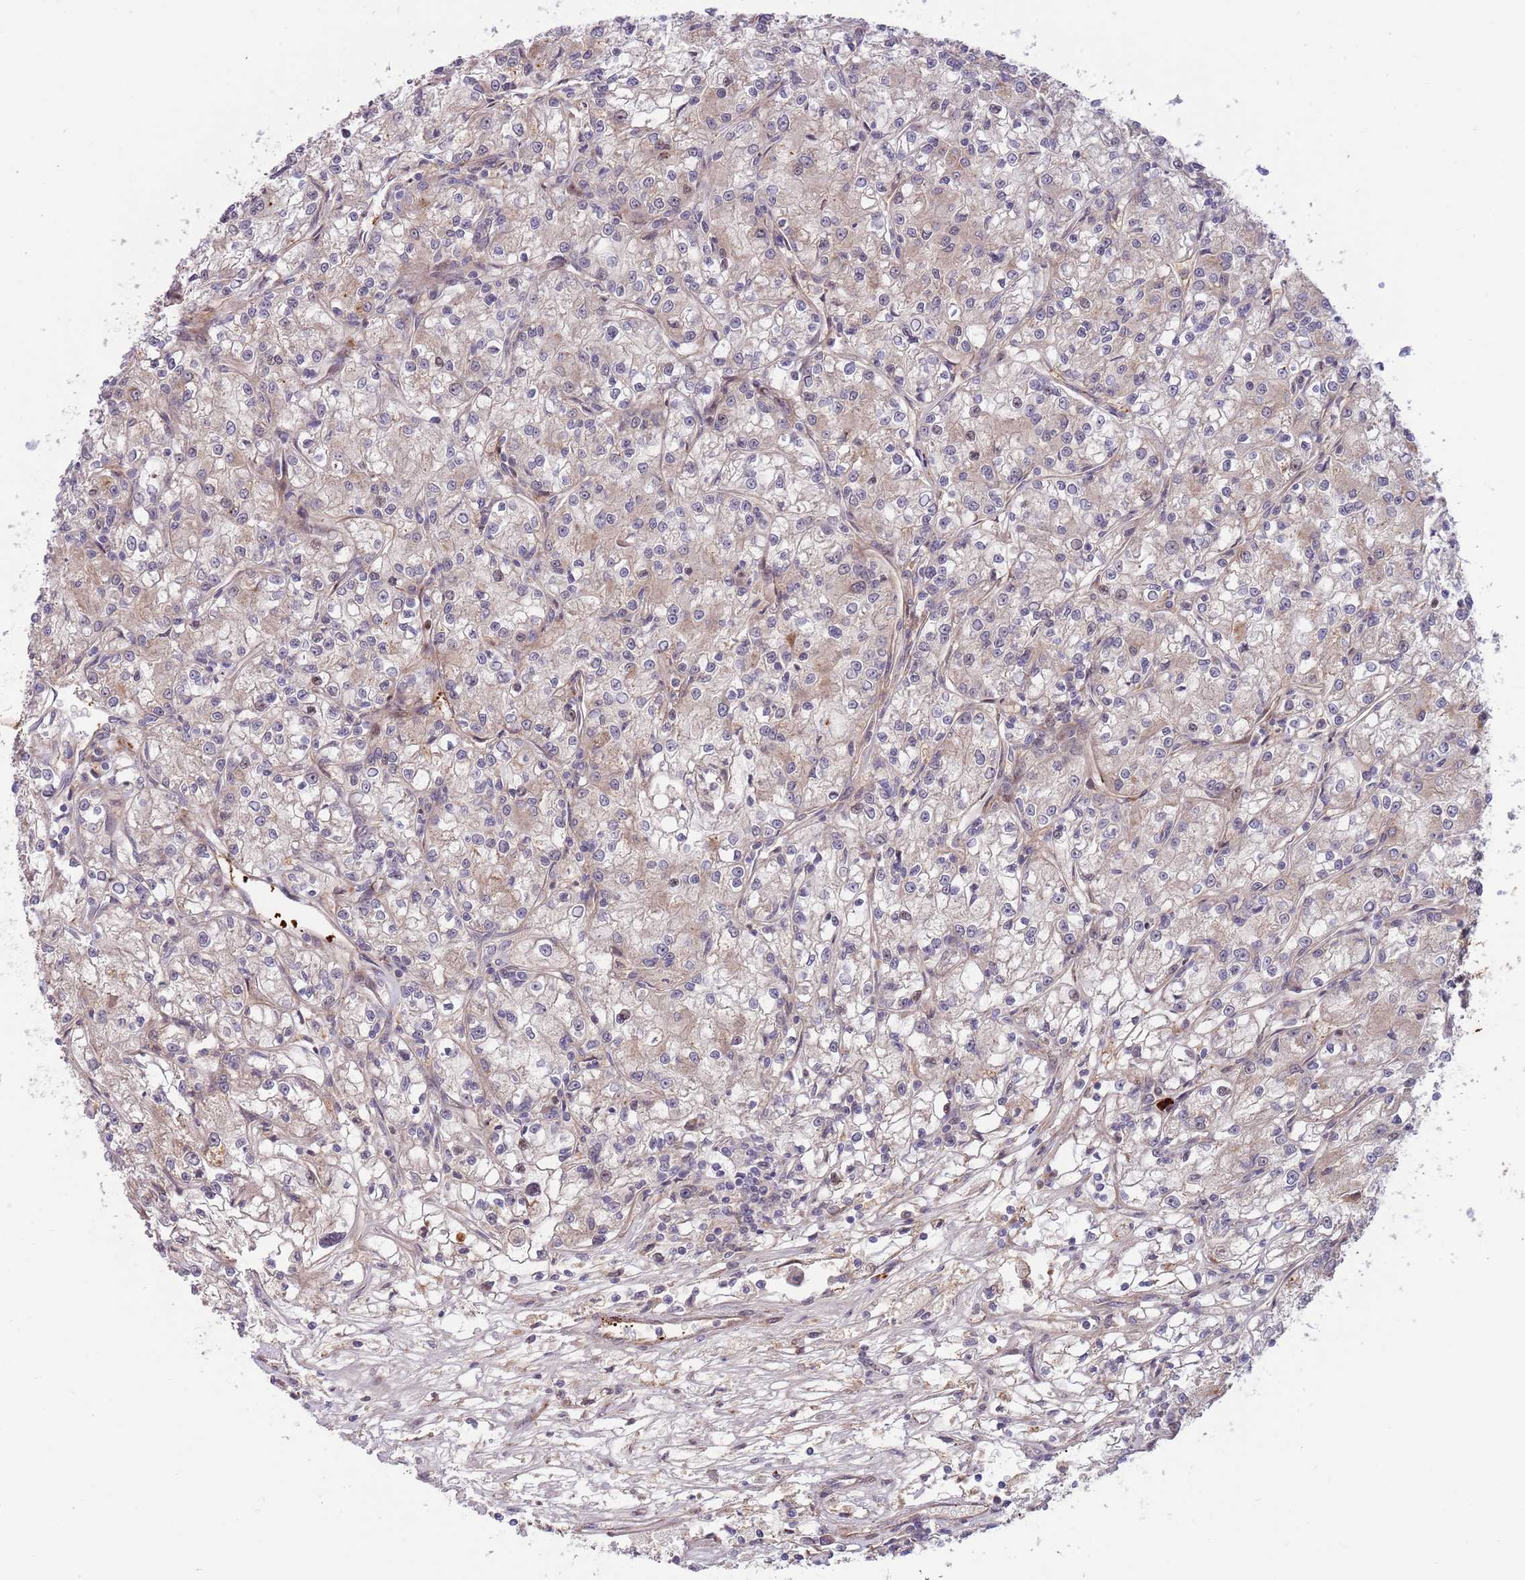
{"staining": {"intensity": "weak", "quantity": "<25%", "location": "cytoplasmic/membranous"}, "tissue": "renal cancer", "cell_type": "Tumor cells", "image_type": "cancer", "snomed": [{"axis": "morphology", "description": "Adenocarcinoma, NOS"}, {"axis": "topography", "description": "Kidney"}], "caption": "The immunohistochemistry (IHC) image has no significant positivity in tumor cells of renal cancer (adenocarcinoma) tissue.", "gene": "NT5DC4", "patient": {"sex": "female", "age": 59}}